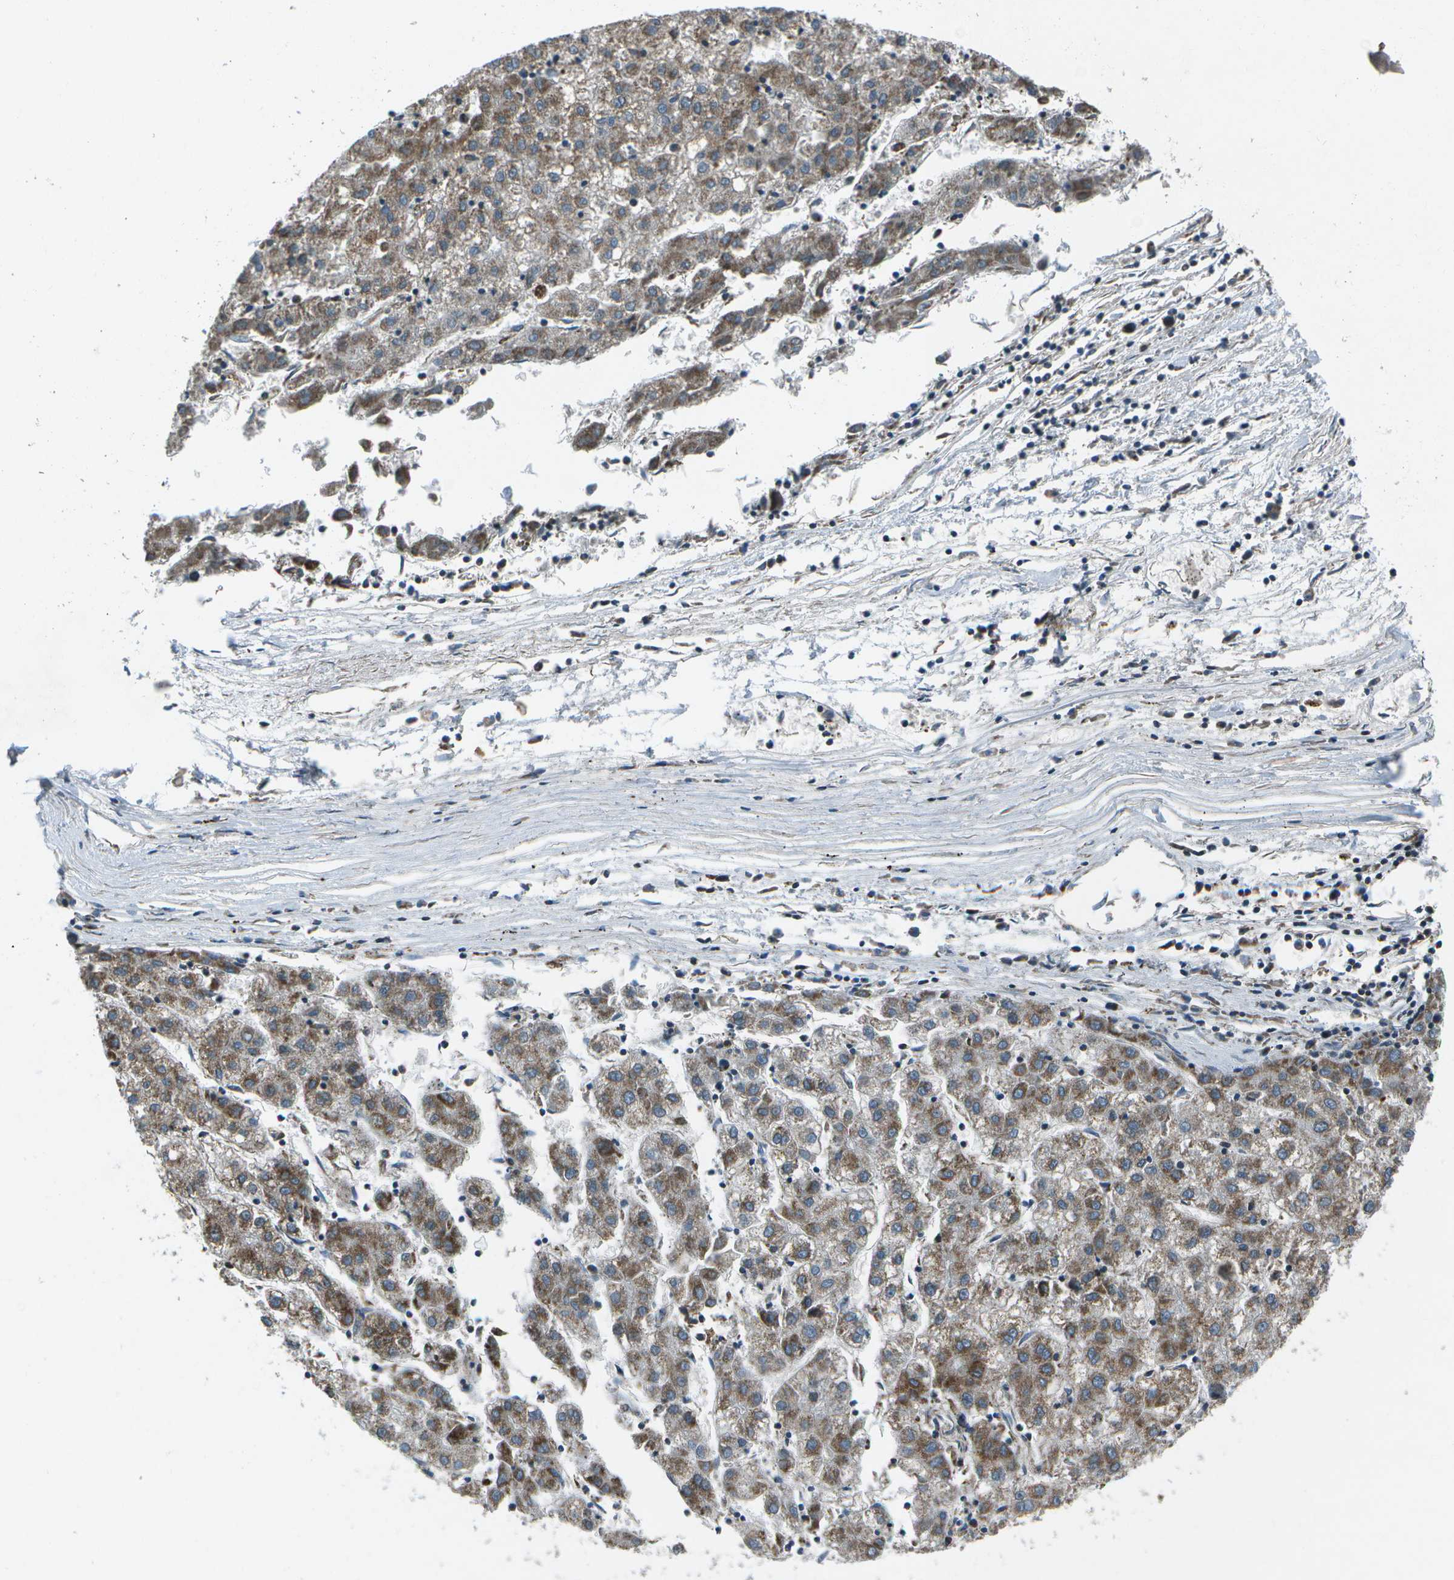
{"staining": {"intensity": "moderate", "quantity": ">75%", "location": "cytoplasmic/membranous"}, "tissue": "liver cancer", "cell_type": "Tumor cells", "image_type": "cancer", "snomed": [{"axis": "morphology", "description": "Carcinoma, Hepatocellular, NOS"}, {"axis": "topography", "description": "Liver"}], "caption": "Immunohistochemistry (DAB (3,3'-diaminobenzidine)) staining of liver hepatocellular carcinoma reveals moderate cytoplasmic/membranous protein staining in about >75% of tumor cells. The protein is shown in brown color, while the nuclei are stained blue.", "gene": "EIF2AK1", "patient": {"sex": "male", "age": 72}}